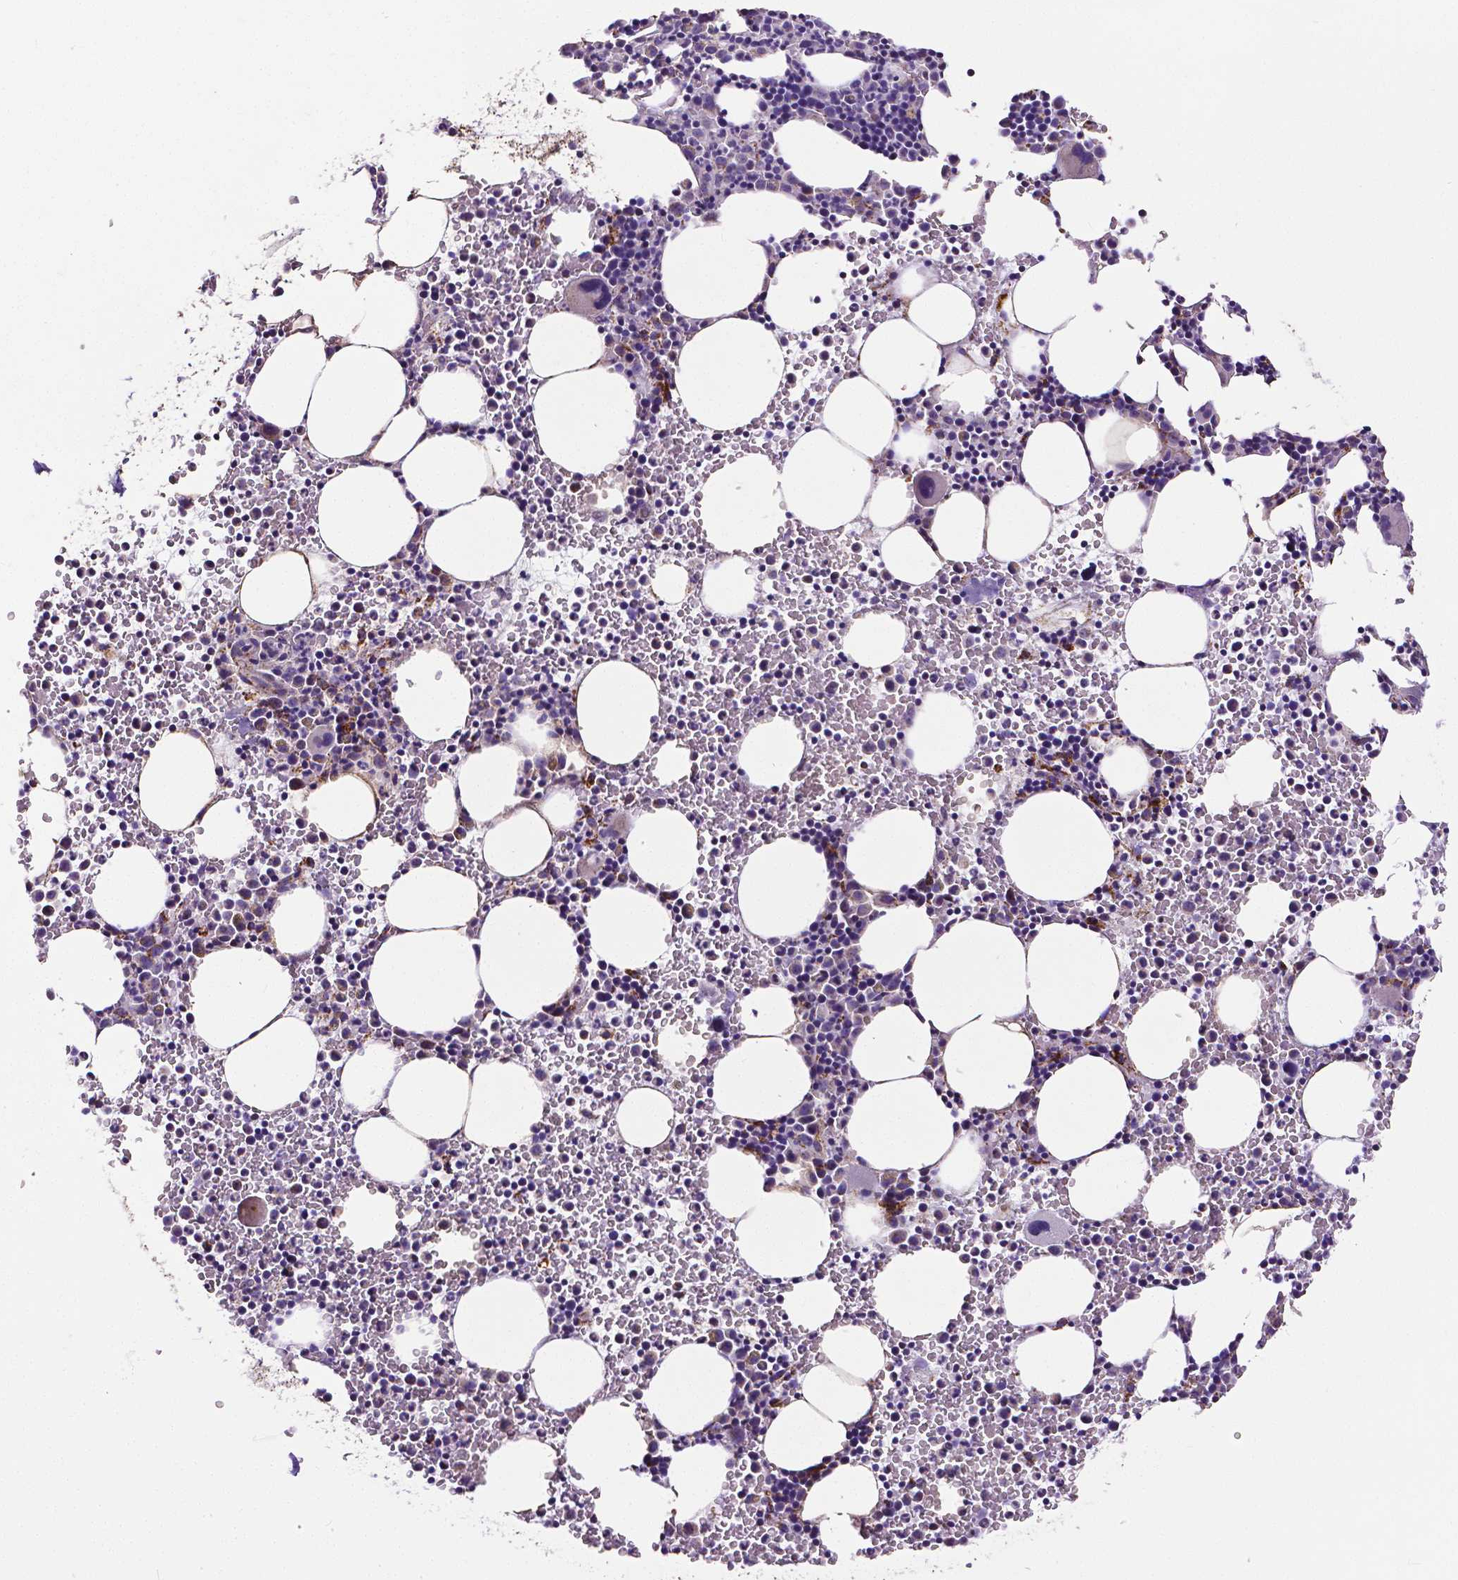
{"staining": {"intensity": "moderate", "quantity": "<25%", "location": "cytoplasmic/membranous"}, "tissue": "bone marrow", "cell_type": "Hematopoietic cells", "image_type": "normal", "snomed": [{"axis": "morphology", "description": "Normal tissue, NOS"}, {"axis": "topography", "description": "Bone marrow"}], "caption": "Bone marrow stained with immunohistochemistry (IHC) demonstrates moderate cytoplasmic/membranous staining in about <25% of hematopoietic cells.", "gene": "MACC1", "patient": {"sex": "male", "age": 58}}